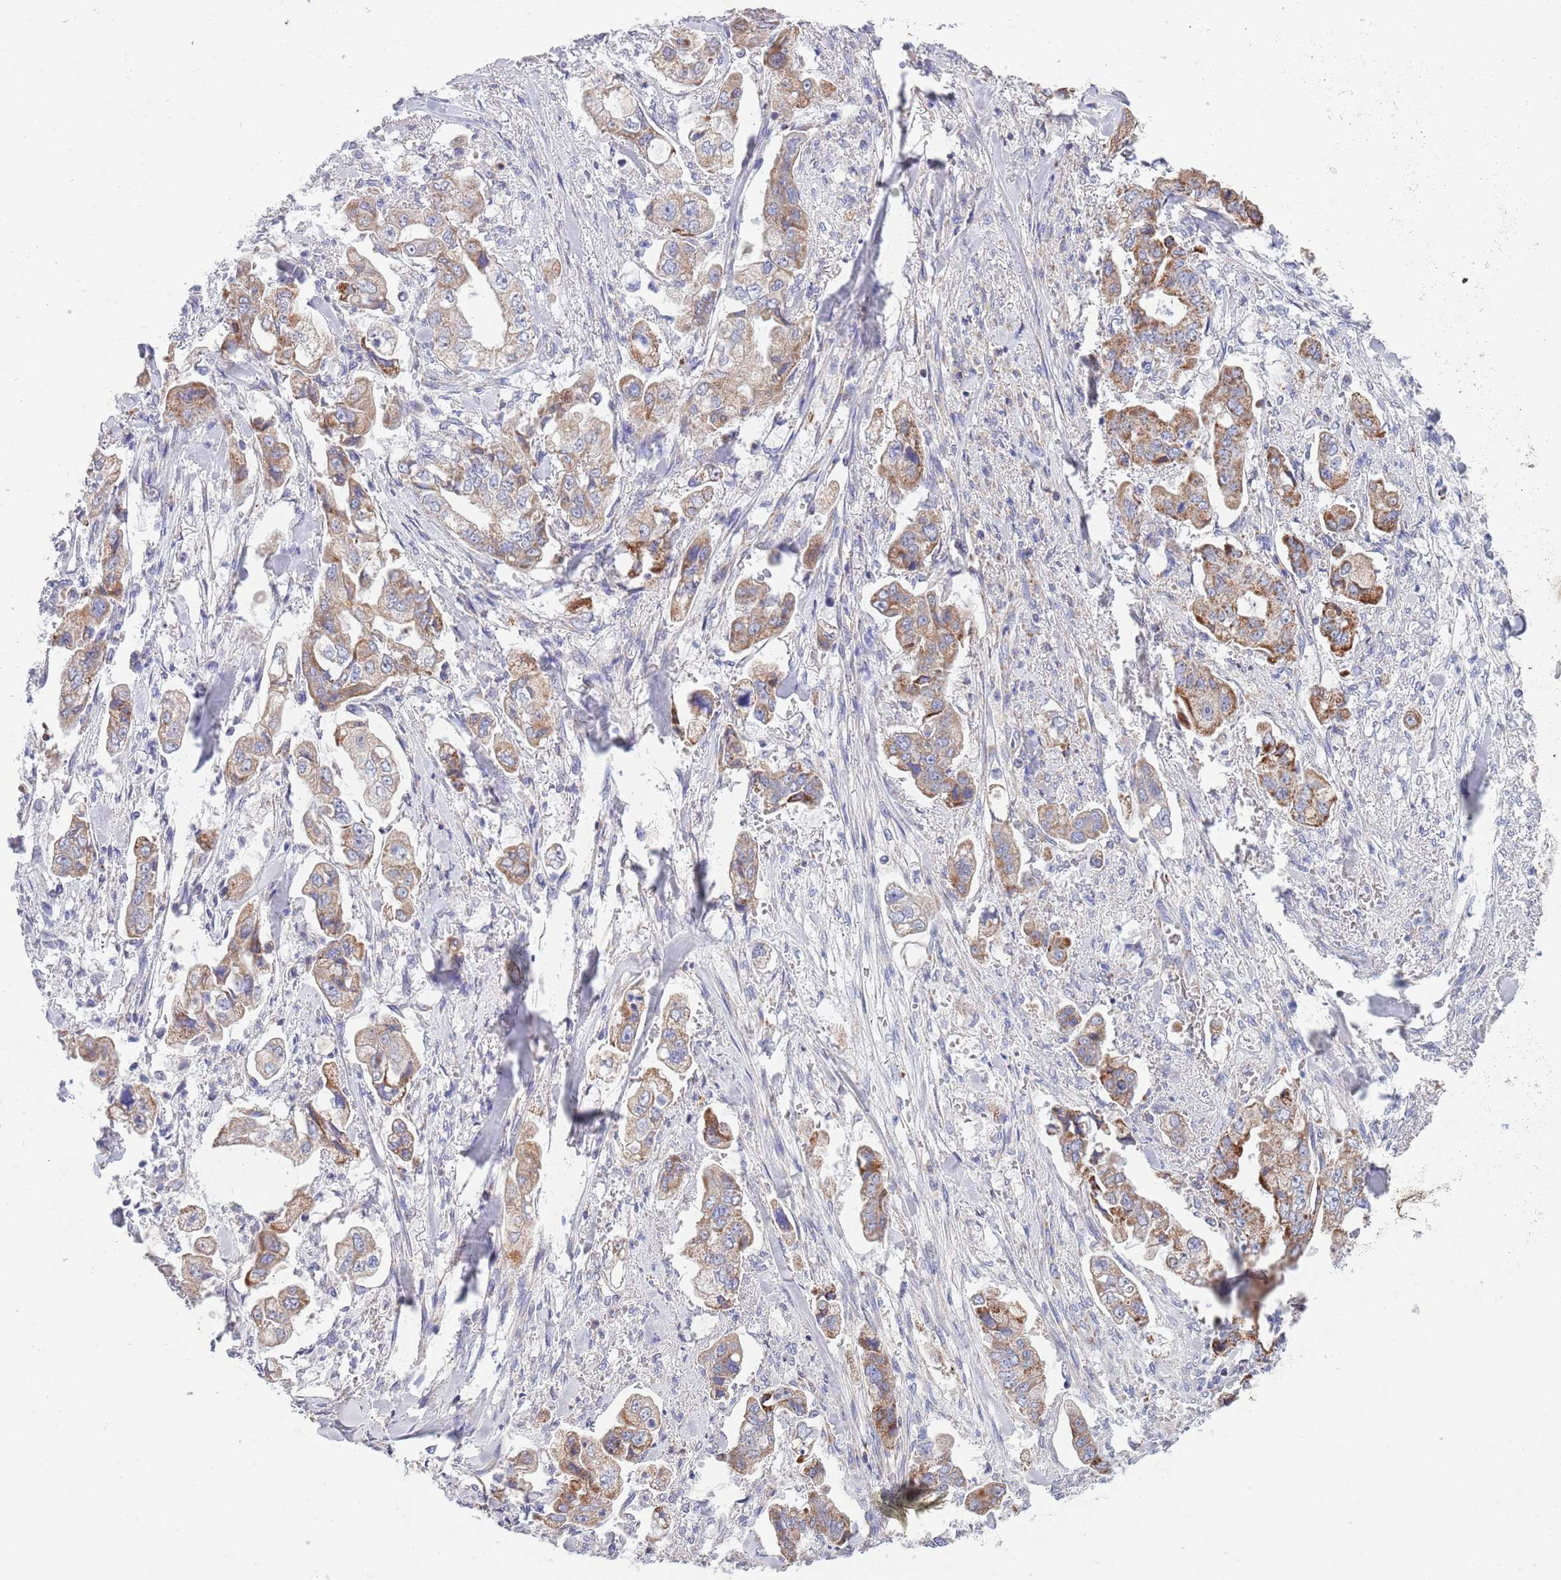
{"staining": {"intensity": "moderate", "quantity": ">75%", "location": "cytoplasmic/membranous"}, "tissue": "stomach cancer", "cell_type": "Tumor cells", "image_type": "cancer", "snomed": [{"axis": "morphology", "description": "Adenocarcinoma, NOS"}, {"axis": "topography", "description": "Stomach"}], "caption": "Stomach cancer (adenocarcinoma) stained for a protein exhibits moderate cytoplasmic/membranous positivity in tumor cells.", "gene": "EMC8", "patient": {"sex": "male", "age": 62}}